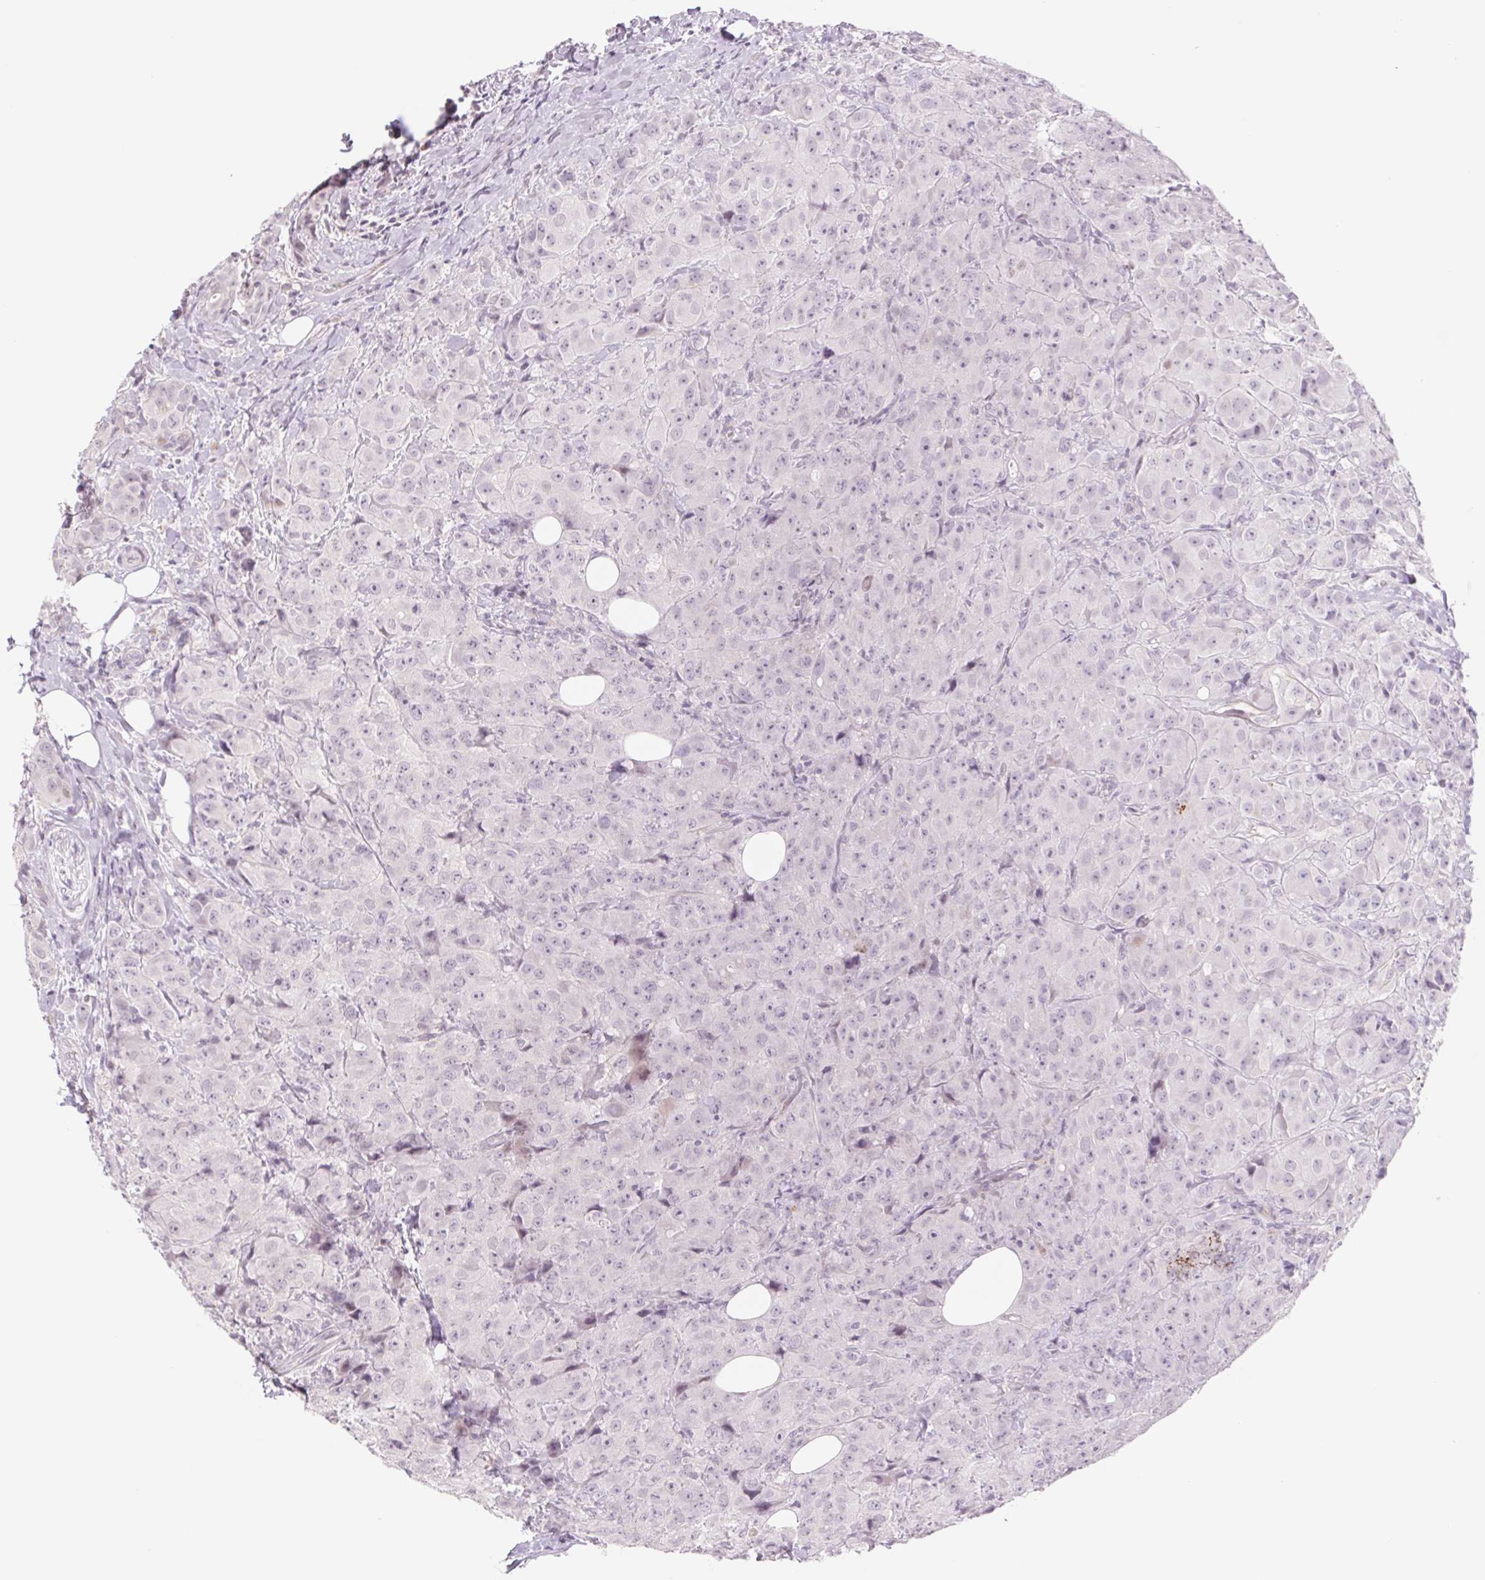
{"staining": {"intensity": "negative", "quantity": "none", "location": "none"}, "tissue": "breast cancer", "cell_type": "Tumor cells", "image_type": "cancer", "snomed": [{"axis": "morphology", "description": "Normal tissue, NOS"}, {"axis": "morphology", "description": "Duct carcinoma"}, {"axis": "topography", "description": "Breast"}], "caption": "Immunohistochemistry (IHC) of breast cancer (invasive ductal carcinoma) demonstrates no staining in tumor cells.", "gene": "KRT1", "patient": {"sex": "female", "age": 43}}